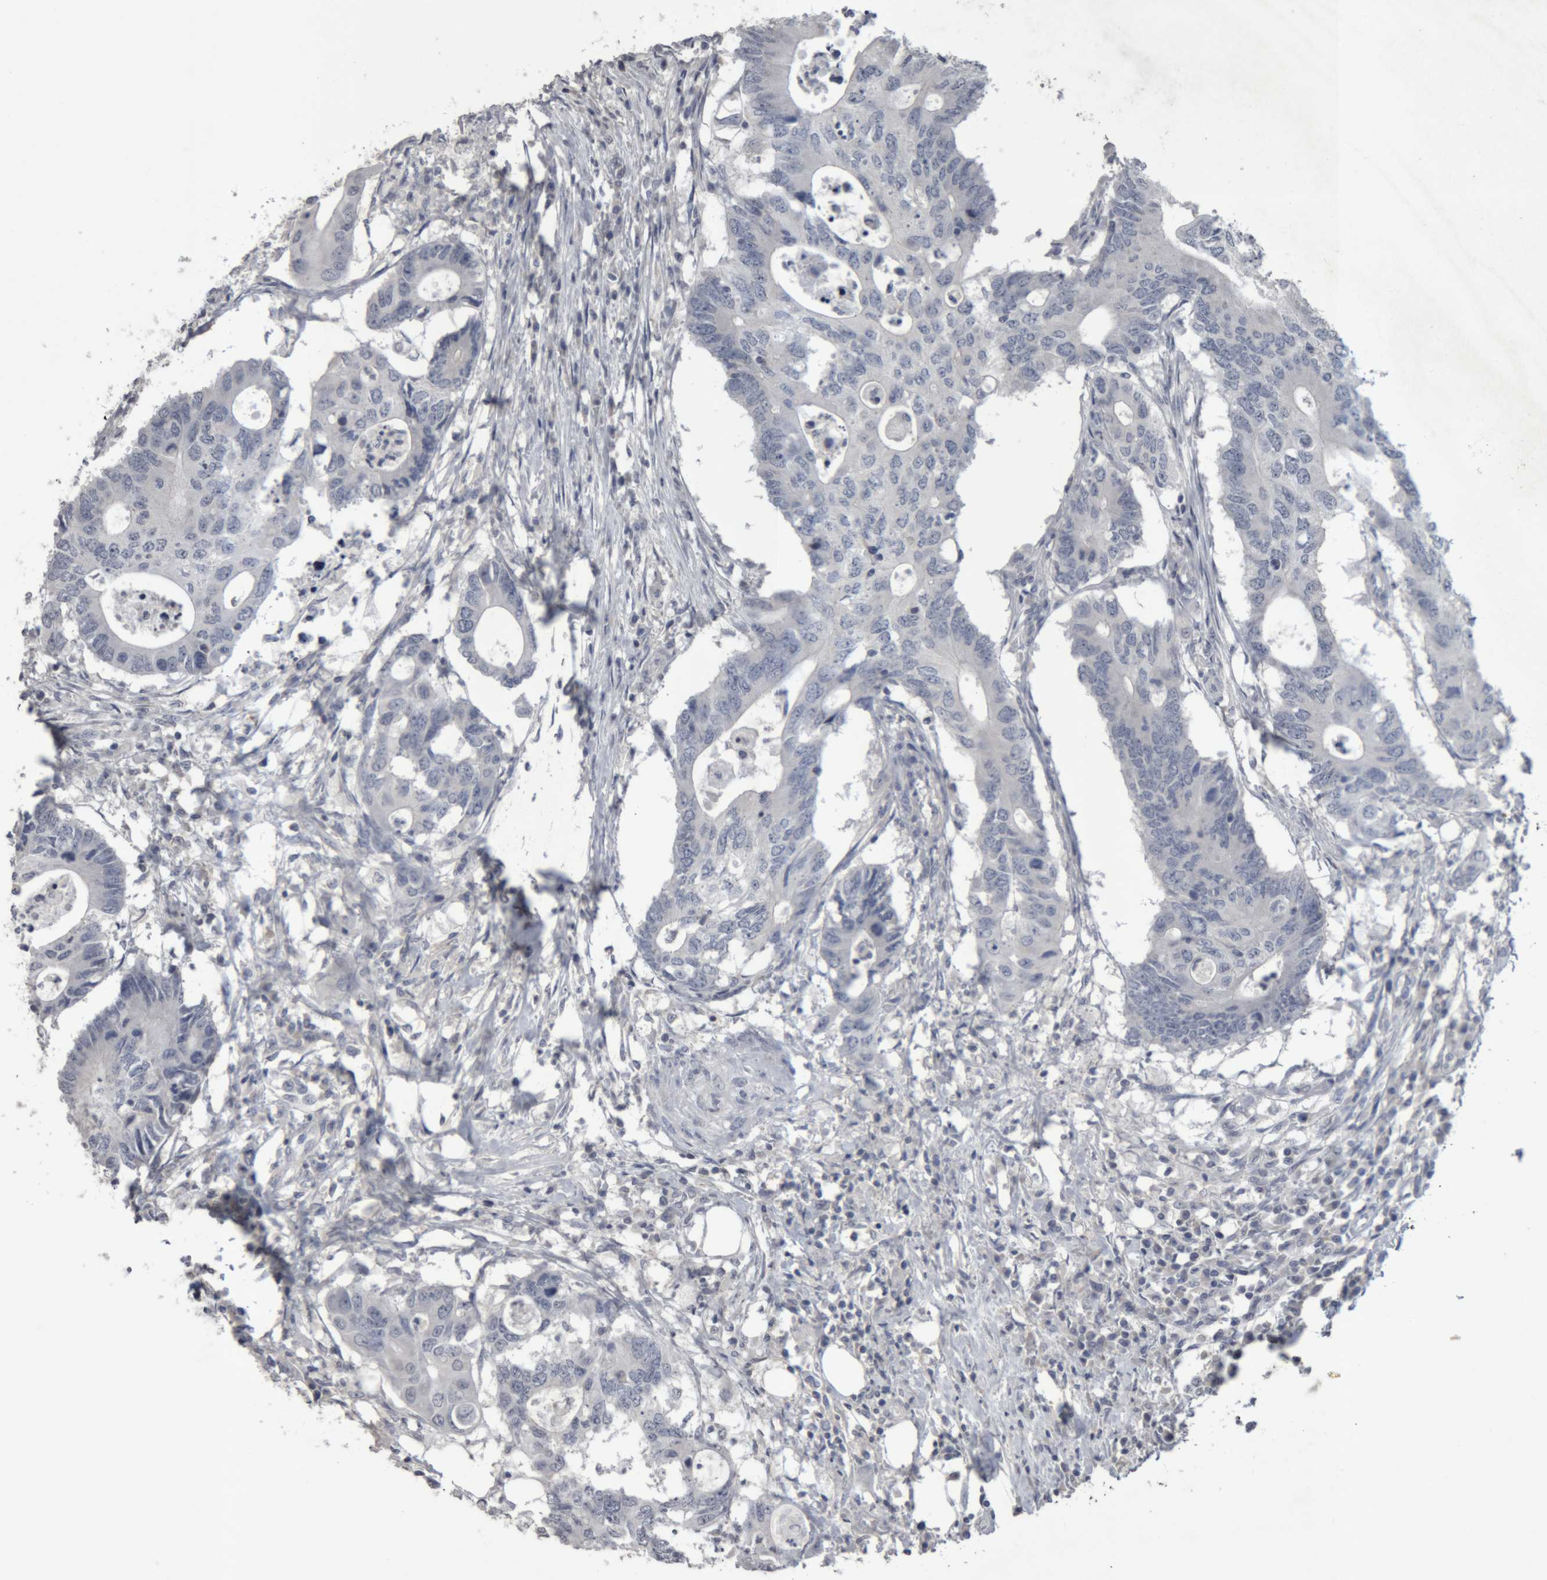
{"staining": {"intensity": "negative", "quantity": "none", "location": "none"}, "tissue": "colorectal cancer", "cell_type": "Tumor cells", "image_type": "cancer", "snomed": [{"axis": "morphology", "description": "Adenocarcinoma, NOS"}, {"axis": "topography", "description": "Colon"}], "caption": "Adenocarcinoma (colorectal) was stained to show a protein in brown. There is no significant positivity in tumor cells. Nuclei are stained in blue.", "gene": "NFATC2", "patient": {"sex": "male", "age": 71}}